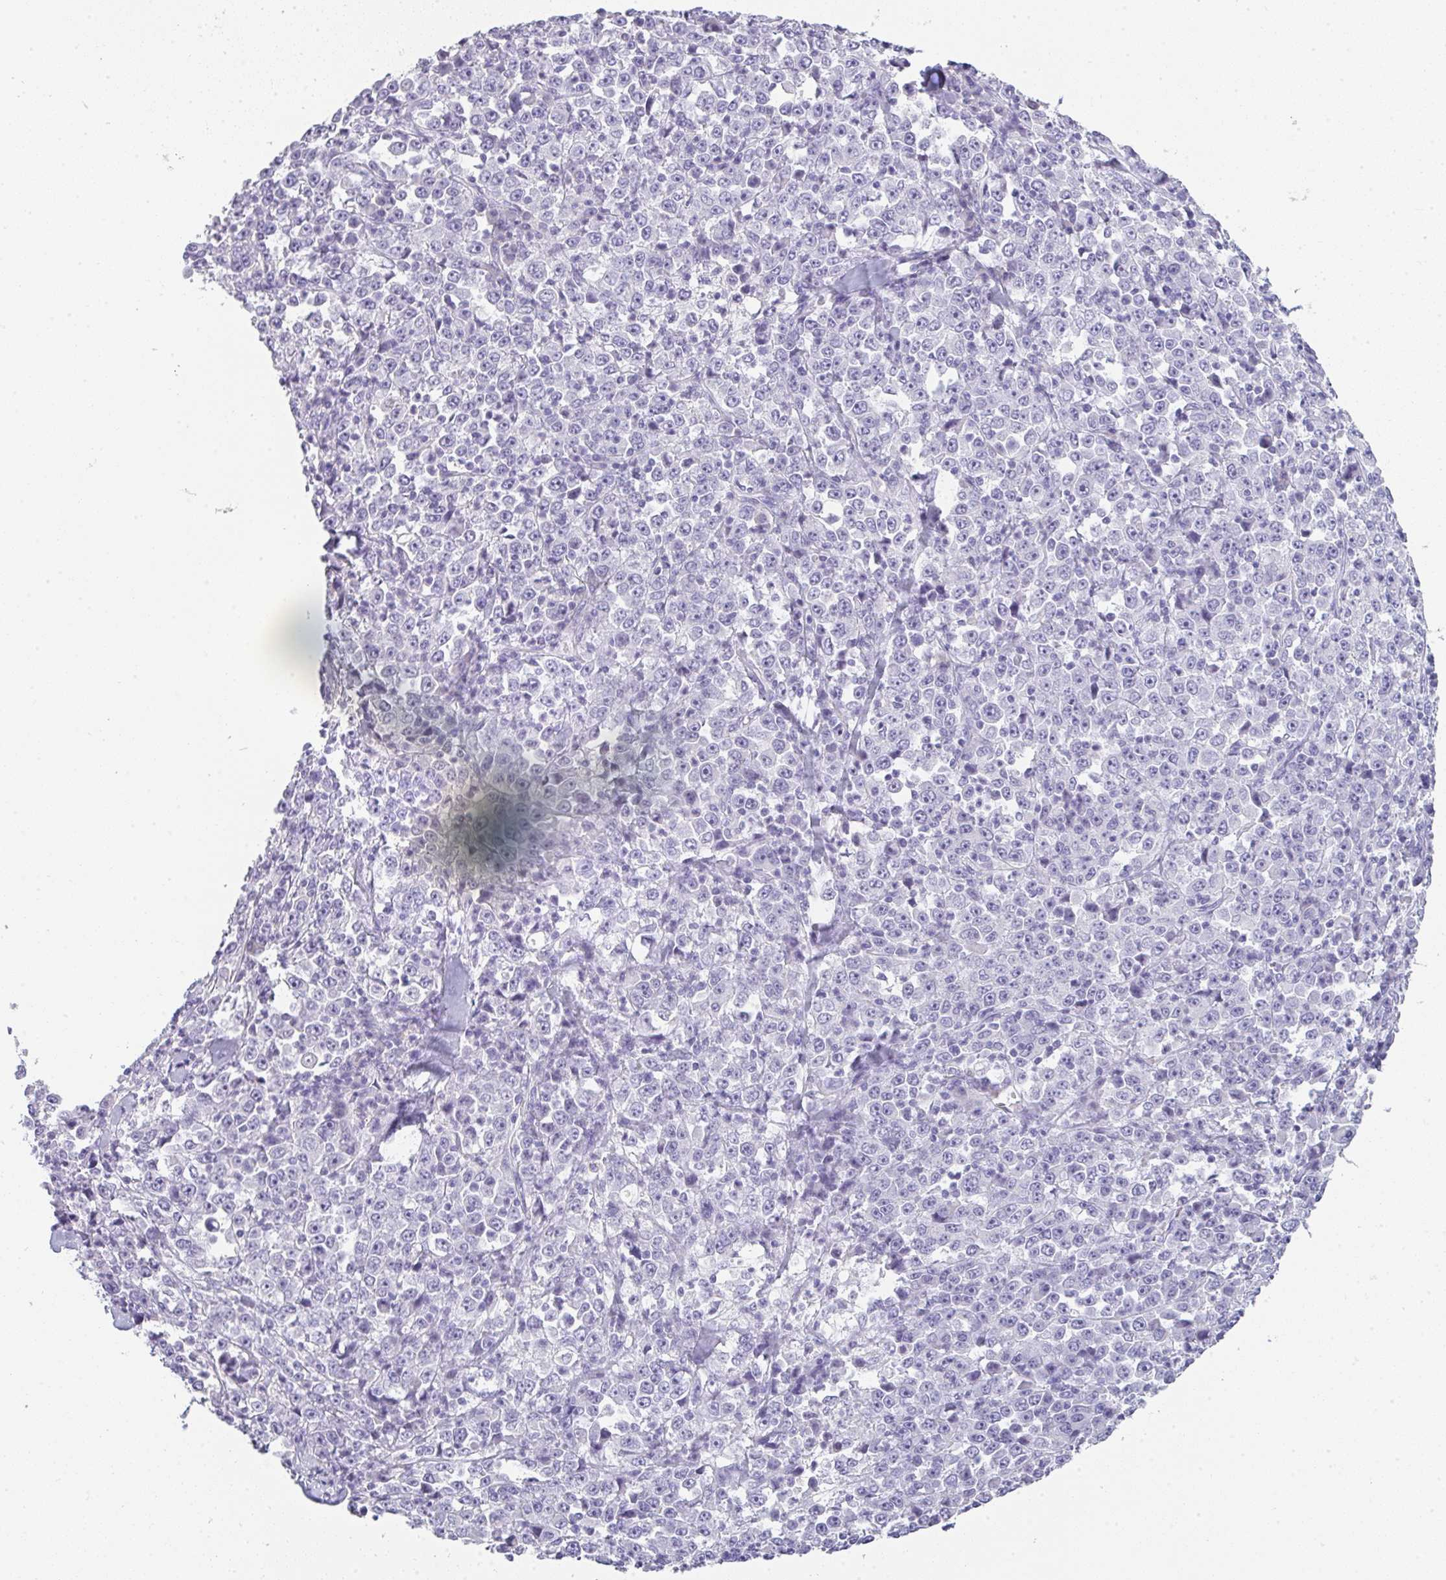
{"staining": {"intensity": "negative", "quantity": "none", "location": "none"}, "tissue": "stomach cancer", "cell_type": "Tumor cells", "image_type": "cancer", "snomed": [{"axis": "morphology", "description": "Normal tissue, NOS"}, {"axis": "morphology", "description": "Adenocarcinoma, NOS"}, {"axis": "topography", "description": "Stomach, upper"}, {"axis": "topography", "description": "Stomach"}], "caption": "This is an IHC photomicrograph of stomach adenocarcinoma. There is no positivity in tumor cells.", "gene": "LPAR4", "patient": {"sex": "male", "age": 59}}